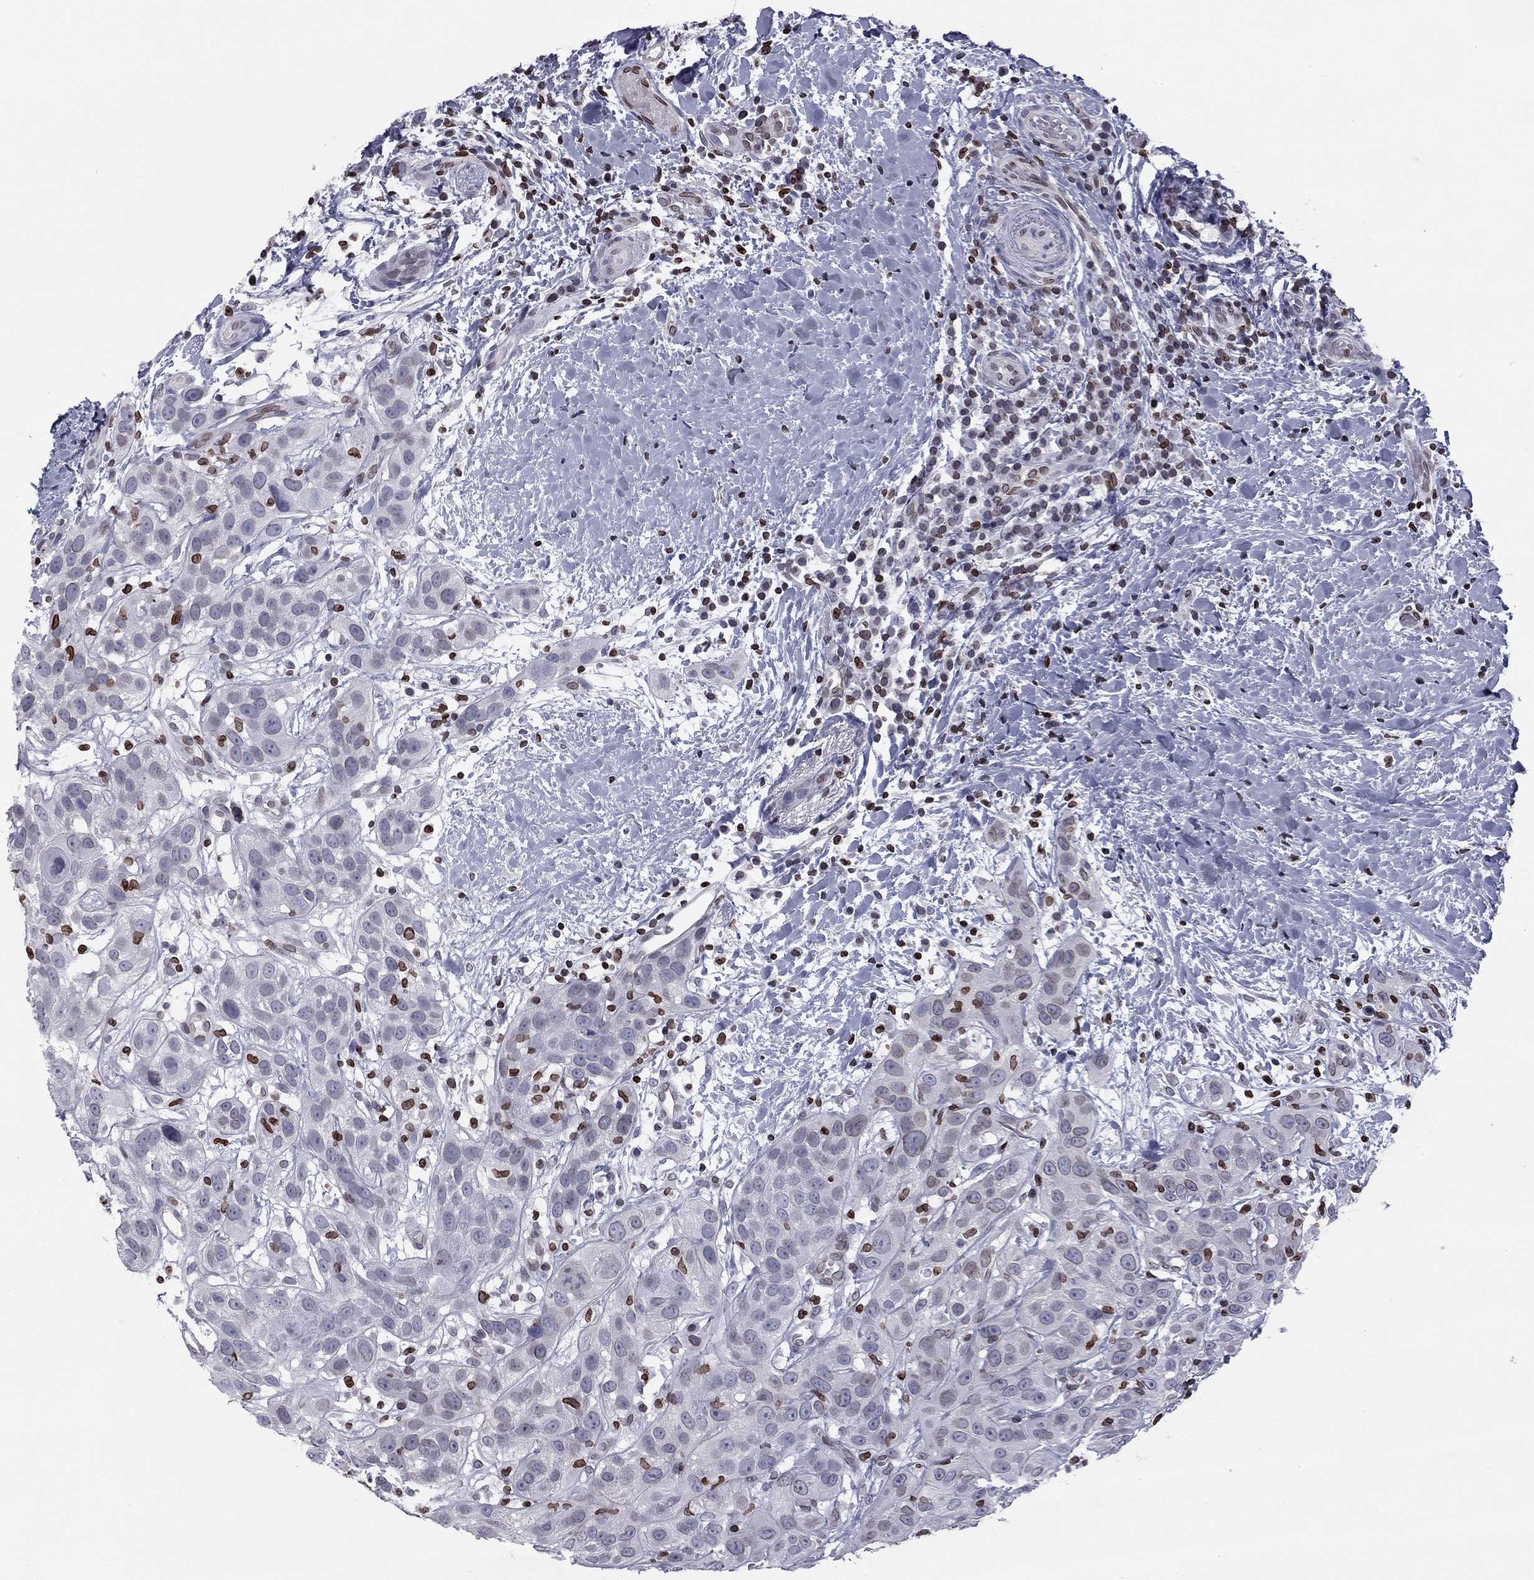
{"staining": {"intensity": "negative", "quantity": "none", "location": "none"}, "tissue": "head and neck cancer", "cell_type": "Tumor cells", "image_type": "cancer", "snomed": [{"axis": "morphology", "description": "Normal tissue, NOS"}, {"axis": "morphology", "description": "Squamous cell carcinoma, NOS"}, {"axis": "topography", "description": "Oral tissue"}, {"axis": "topography", "description": "Salivary gland"}, {"axis": "topography", "description": "Head-Neck"}], "caption": "DAB (3,3'-diaminobenzidine) immunohistochemical staining of head and neck cancer exhibits no significant positivity in tumor cells.", "gene": "ESPL1", "patient": {"sex": "female", "age": 62}}